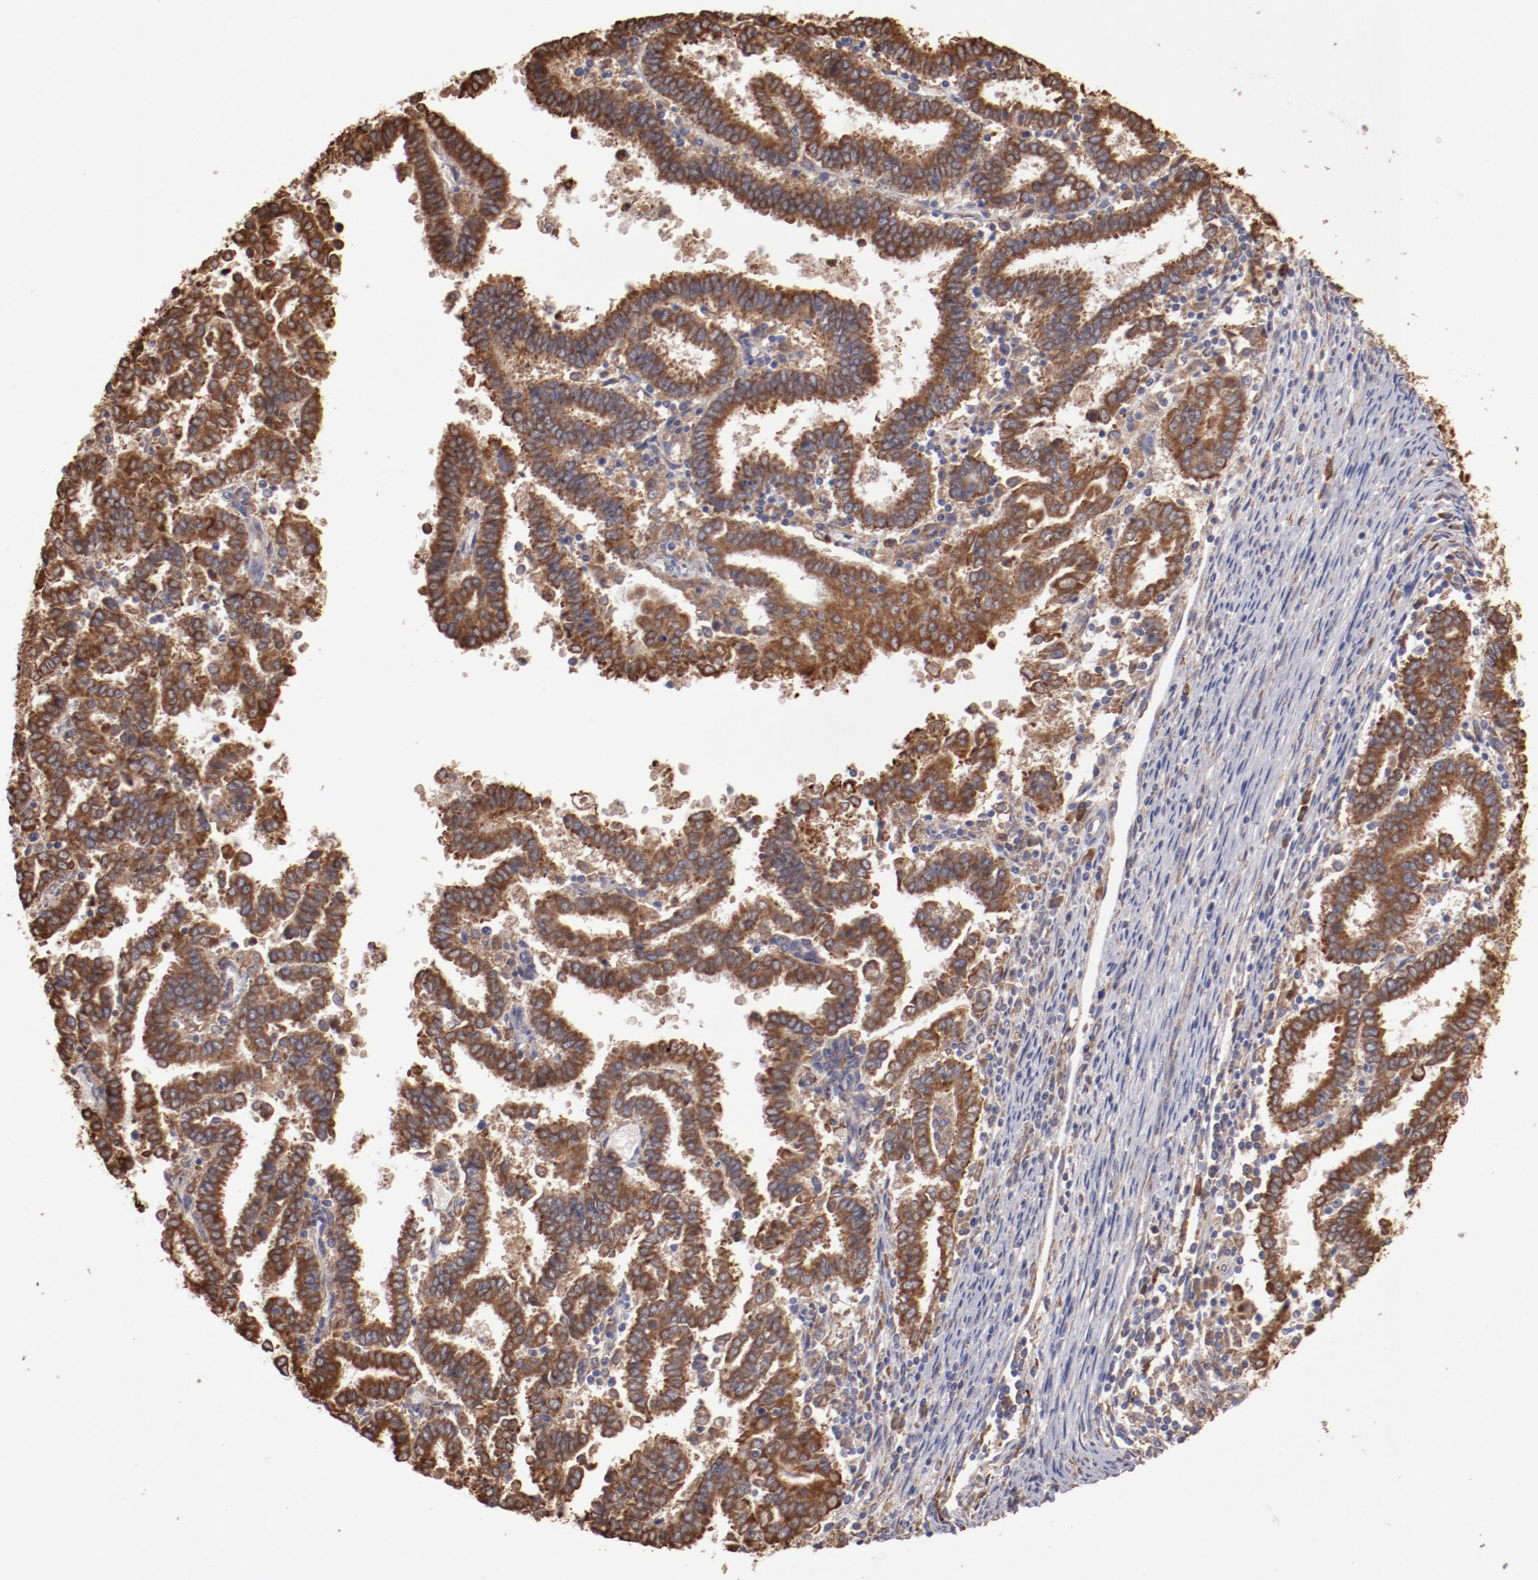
{"staining": {"intensity": "moderate", "quantity": ">75%", "location": "cytoplasmic/membranous"}, "tissue": "endometrial cancer", "cell_type": "Tumor cells", "image_type": "cancer", "snomed": [{"axis": "morphology", "description": "Adenocarcinoma, NOS"}, {"axis": "topography", "description": "Uterus"}], "caption": "About >75% of tumor cells in human endometrial adenocarcinoma display moderate cytoplasmic/membranous protein staining as visualized by brown immunohistochemical staining.", "gene": "NFKBIE", "patient": {"sex": "female", "age": 83}}